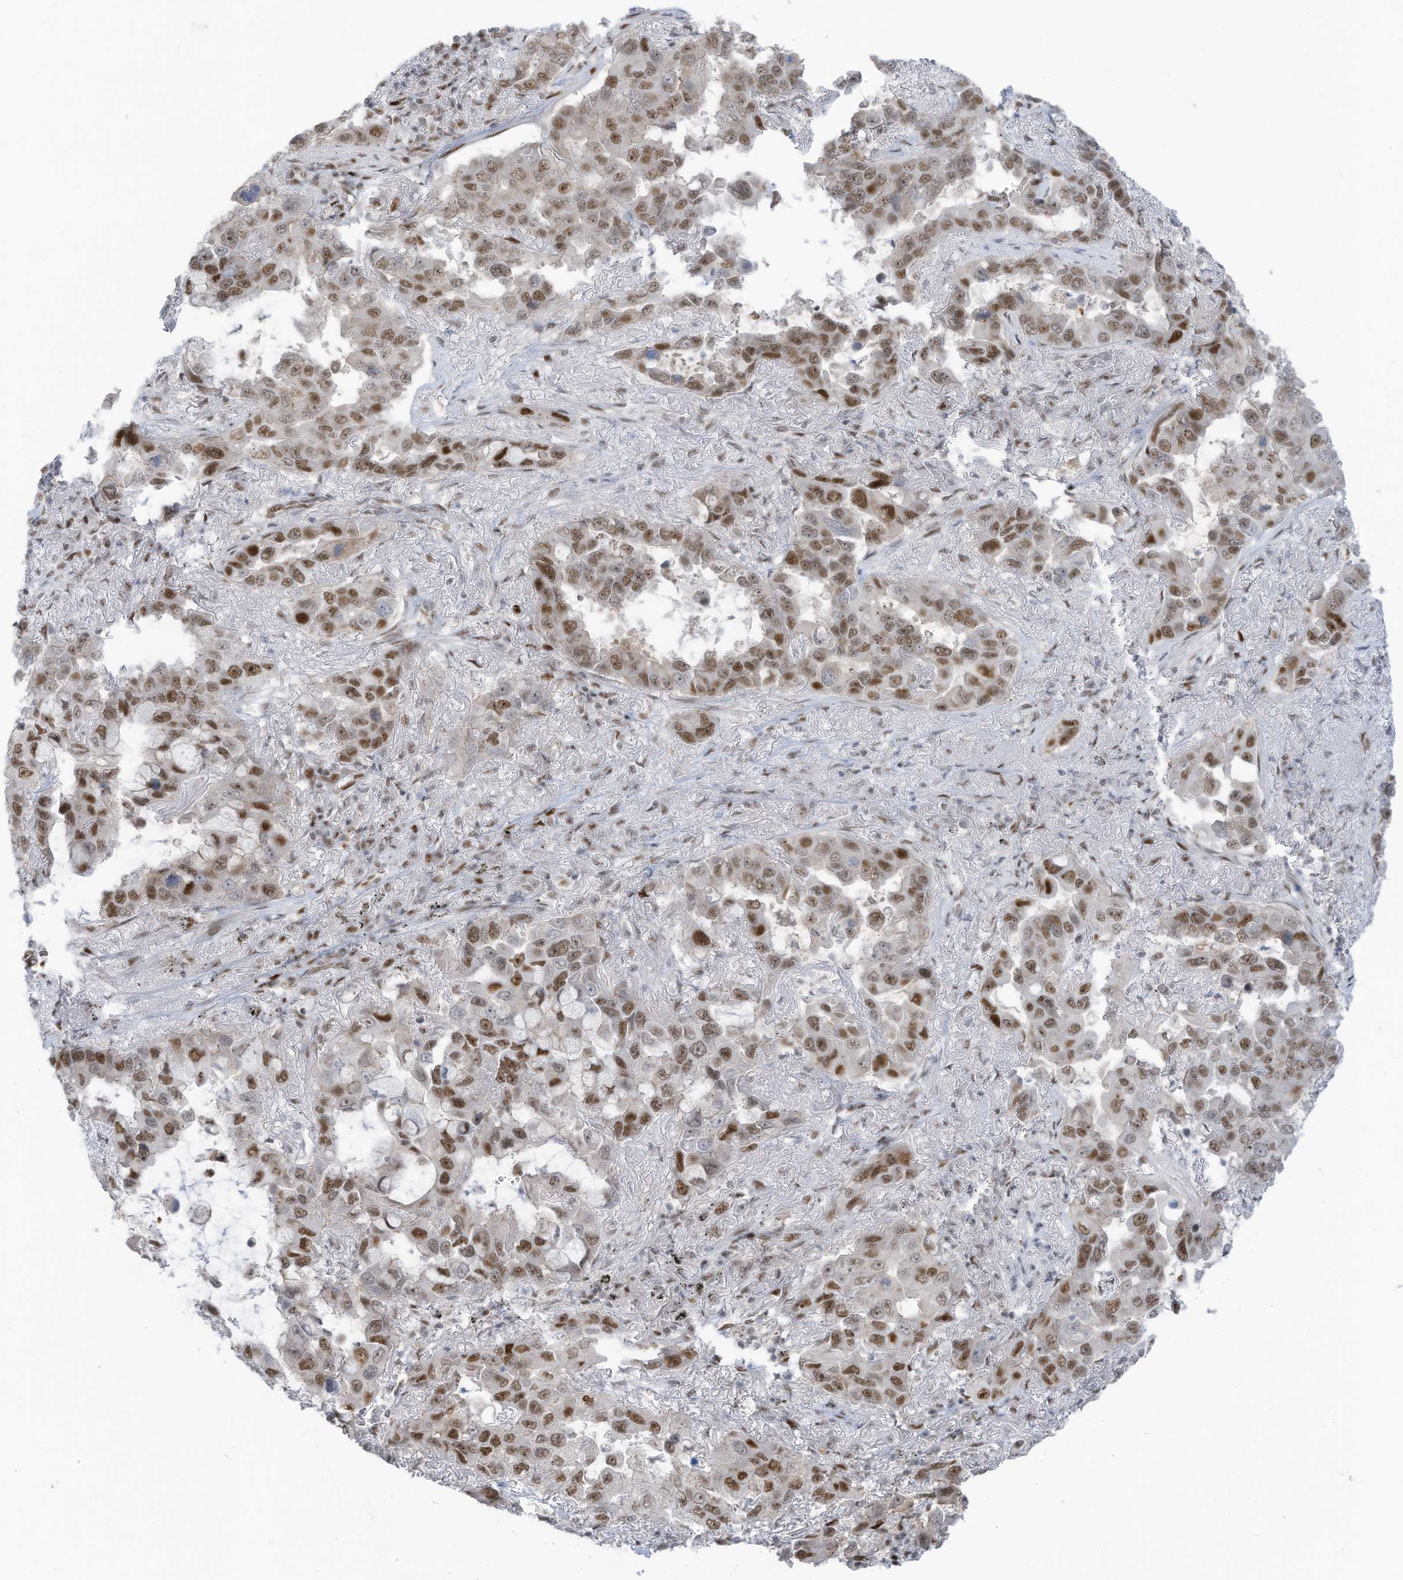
{"staining": {"intensity": "moderate", "quantity": ">75%", "location": "nuclear"}, "tissue": "lung cancer", "cell_type": "Tumor cells", "image_type": "cancer", "snomed": [{"axis": "morphology", "description": "Adenocarcinoma, NOS"}, {"axis": "topography", "description": "Lung"}], "caption": "A medium amount of moderate nuclear staining is identified in about >75% of tumor cells in adenocarcinoma (lung) tissue. (Brightfield microscopy of DAB IHC at high magnification).", "gene": "ZCWPW2", "patient": {"sex": "male", "age": 64}}